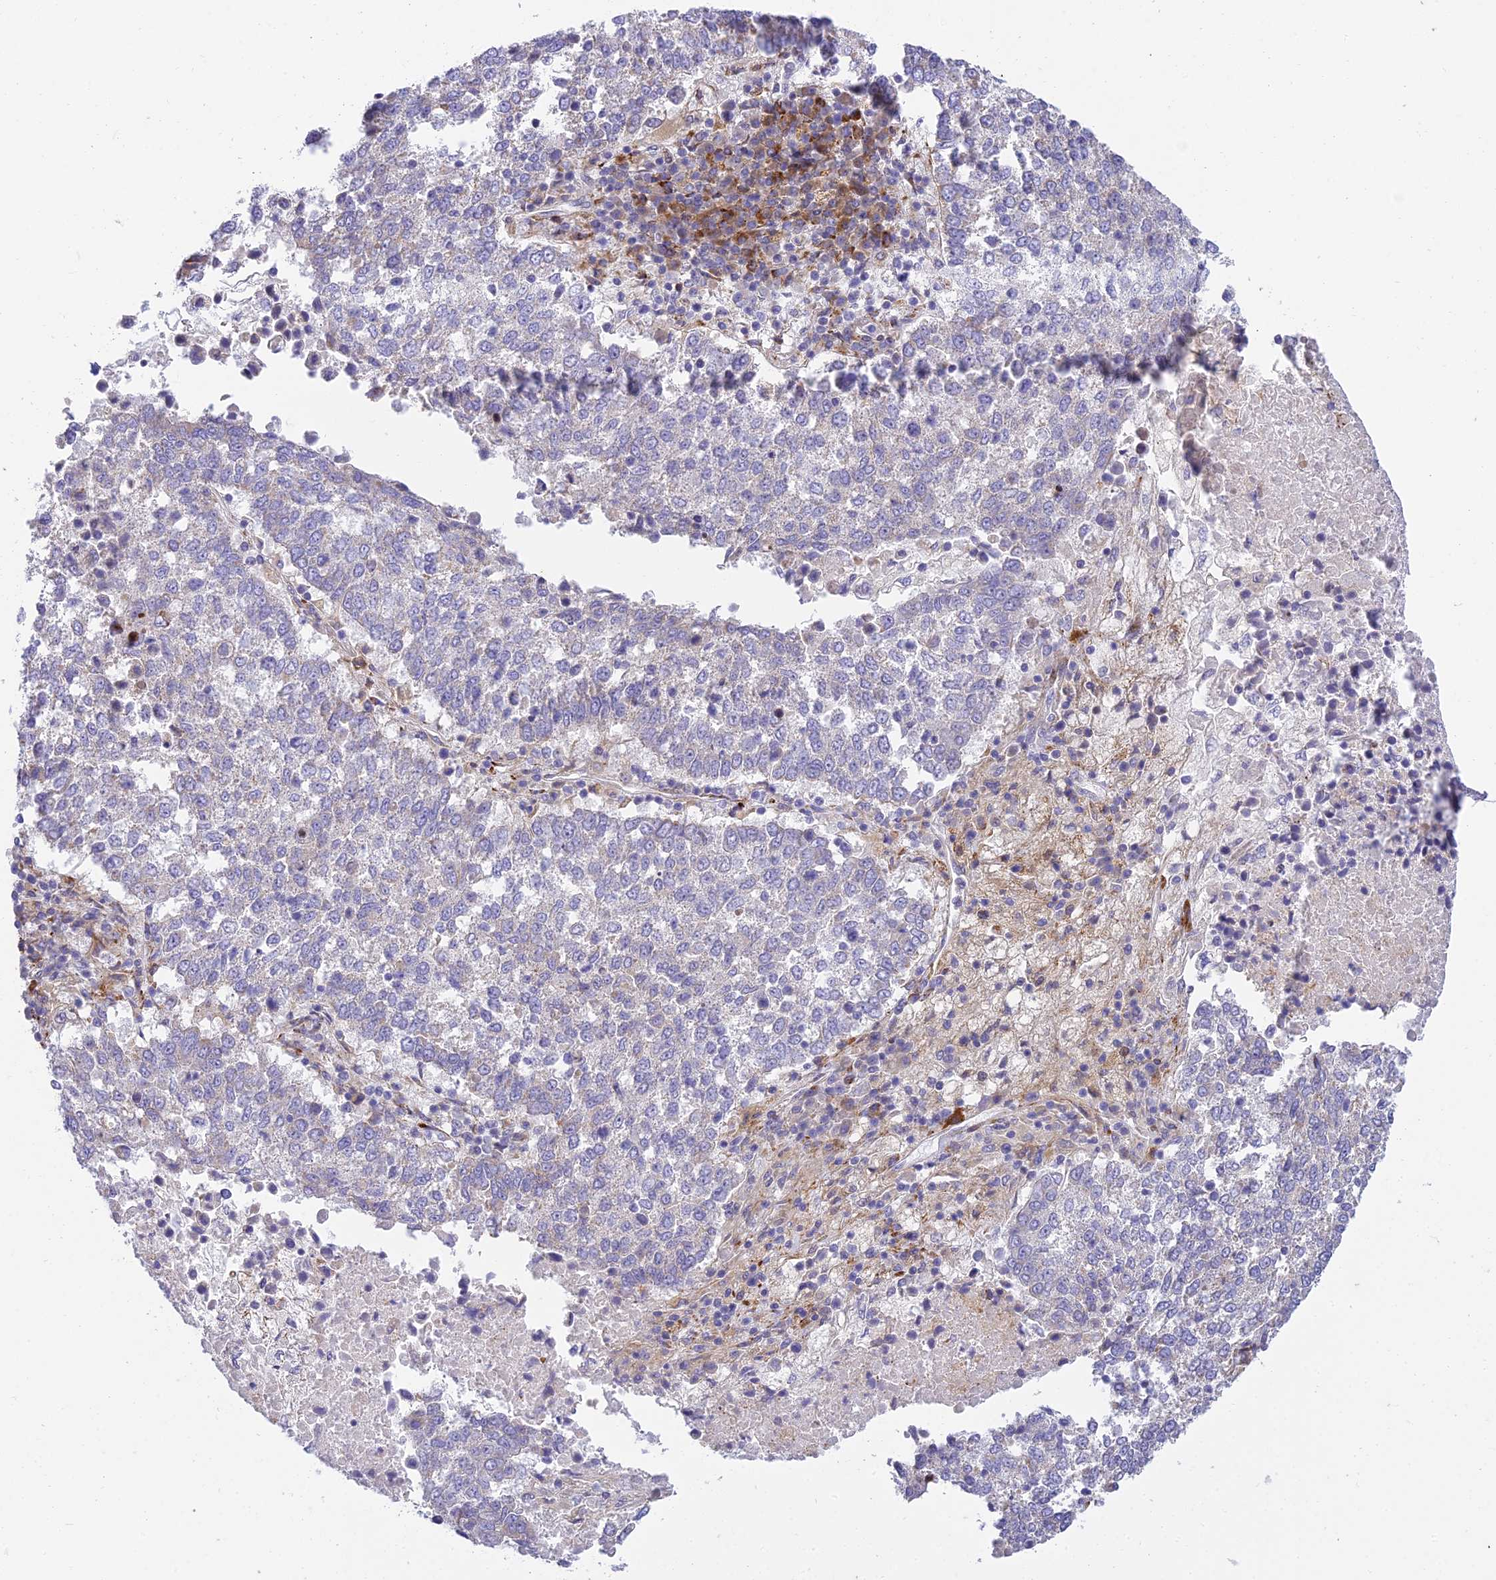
{"staining": {"intensity": "negative", "quantity": "none", "location": "none"}, "tissue": "lung cancer", "cell_type": "Tumor cells", "image_type": "cancer", "snomed": [{"axis": "morphology", "description": "Squamous cell carcinoma, NOS"}, {"axis": "topography", "description": "Lung"}], "caption": "Immunohistochemistry histopathology image of squamous cell carcinoma (lung) stained for a protein (brown), which exhibits no positivity in tumor cells.", "gene": "CLCN7", "patient": {"sex": "male", "age": 73}}